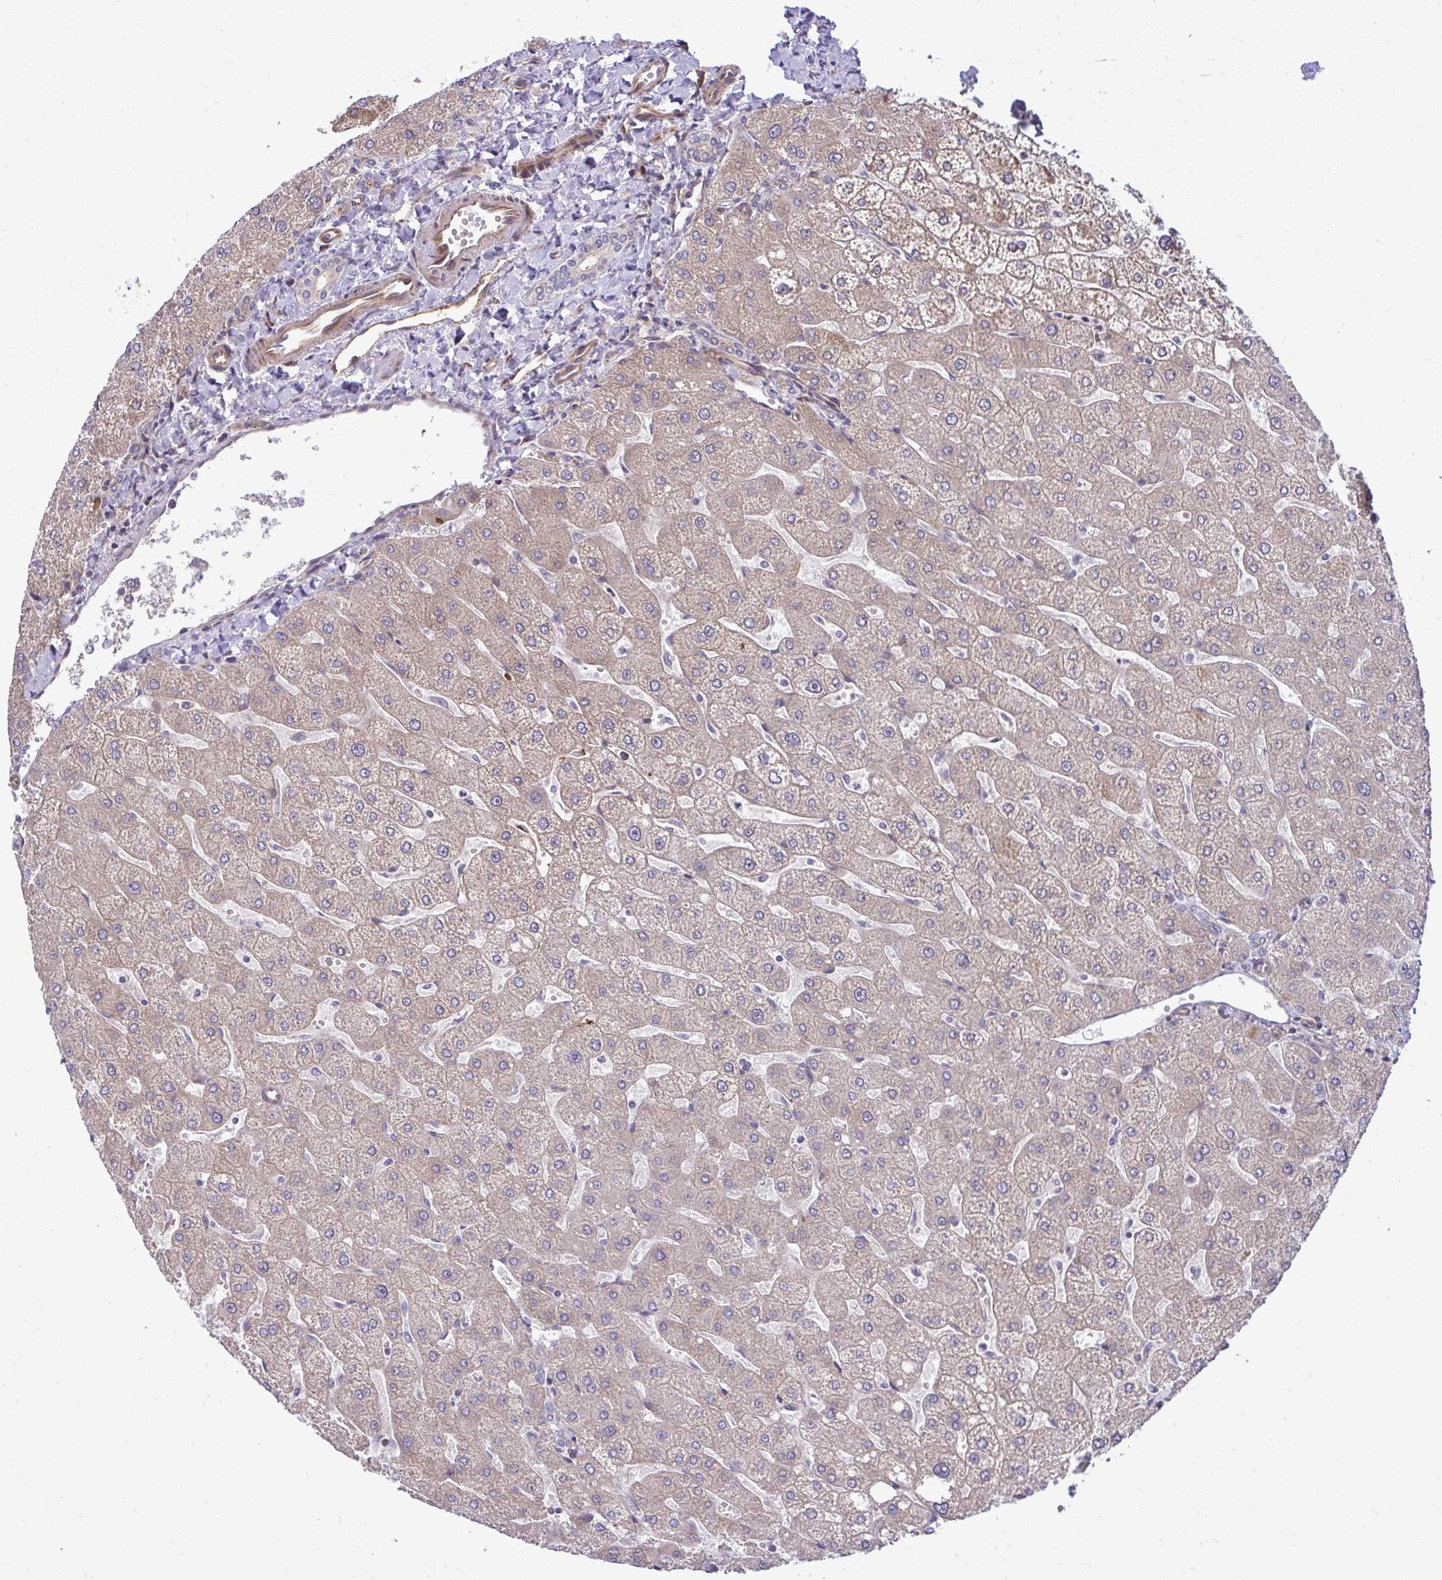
{"staining": {"intensity": "negative", "quantity": "none", "location": "none"}, "tissue": "liver", "cell_type": "Cholangiocytes", "image_type": "normal", "snomed": [{"axis": "morphology", "description": "Normal tissue, NOS"}, {"axis": "topography", "description": "Liver"}], "caption": "Immunohistochemistry (IHC) micrograph of benign liver stained for a protein (brown), which displays no staining in cholangiocytes.", "gene": "ZSCAN9", "patient": {"sex": "male", "age": 67}}